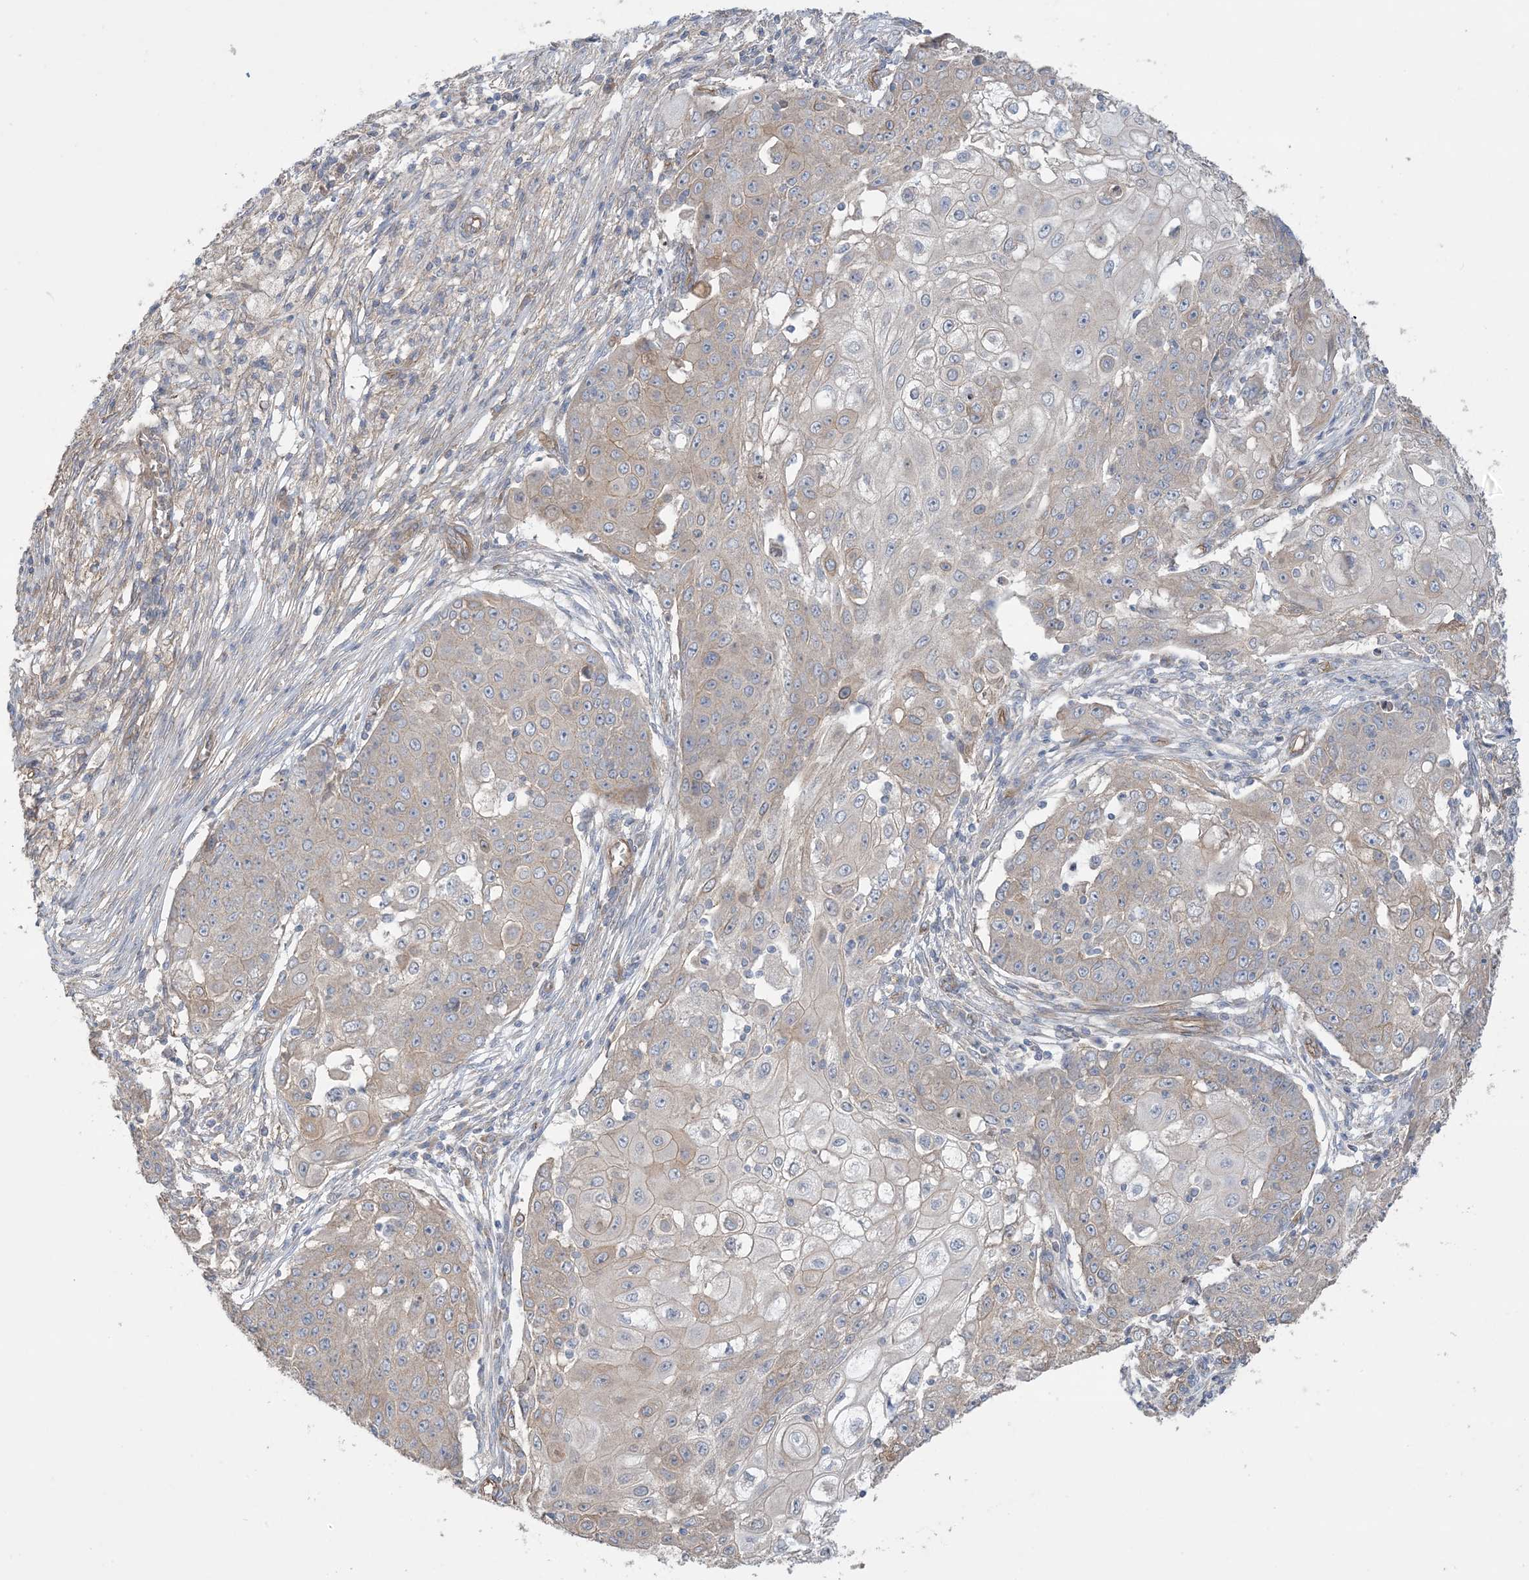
{"staining": {"intensity": "negative", "quantity": "none", "location": "none"}, "tissue": "ovarian cancer", "cell_type": "Tumor cells", "image_type": "cancer", "snomed": [{"axis": "morphology", "description": "Carcinoma, endometroid"}, {"axis": "topography", "description": "Ovary"}], "caption": "The image displays no staining of tumor cells in ovarian cancer (endometroid carcinoma).", "gene": "CCNY", "patient": {"sex": "female", "age": 42}}